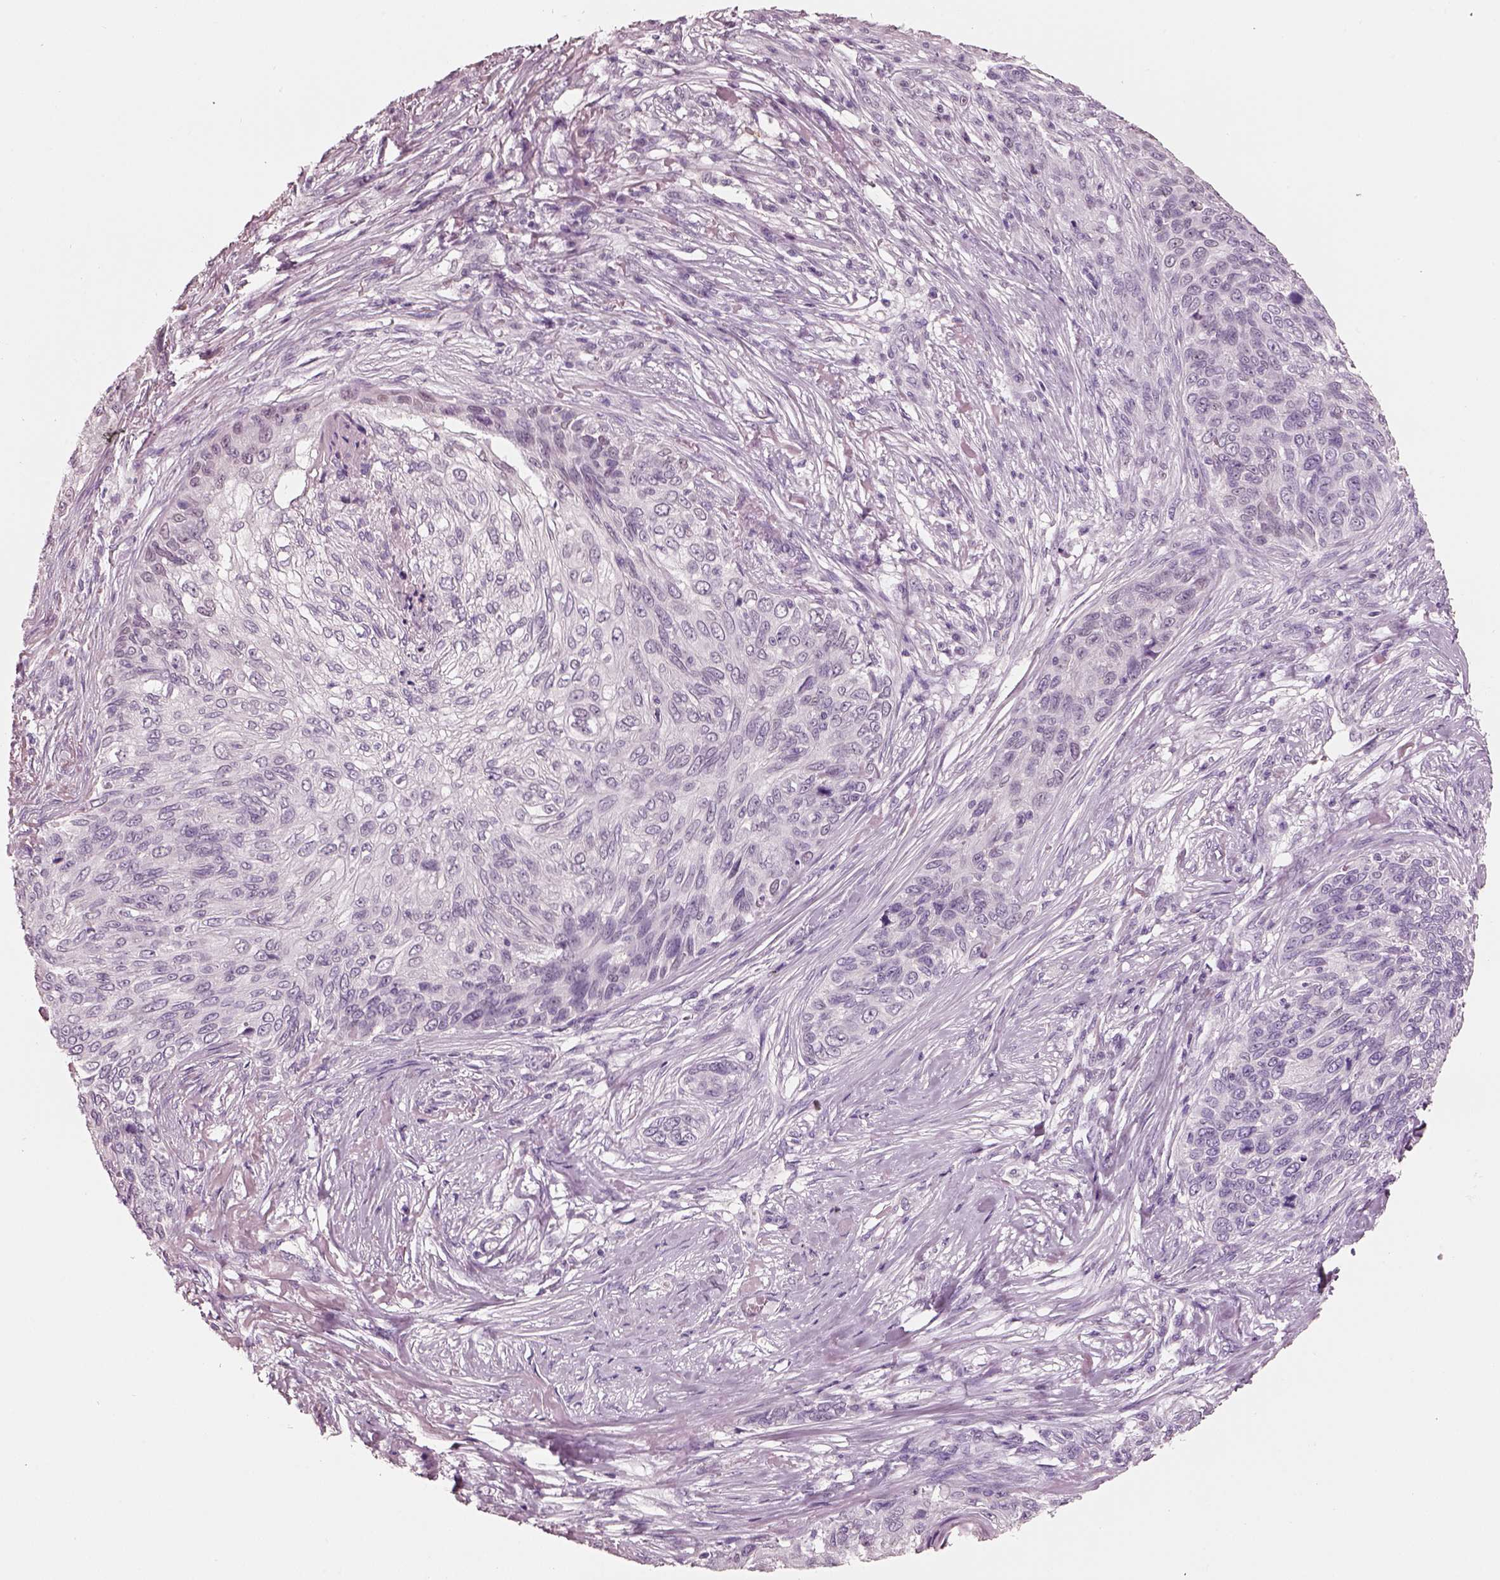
{"staining": {"intensity": "negative", "quantity": "none", "location": "none"}, "tissue": "skin cancer", "cell_type": "Tumor cells", "image_type": "cancer", "snomed": [{"axis": "morphology", "description": "Squamous cell carcinoma, NOS"}, {"axis": "topography", "description": "Skin"}], "caption": "Histopathology image shows no significant protein positivity in tumor cells of skin cancer.", "gene": "ELSPBP1", "patient": {"sex": "male", "age": 92}}